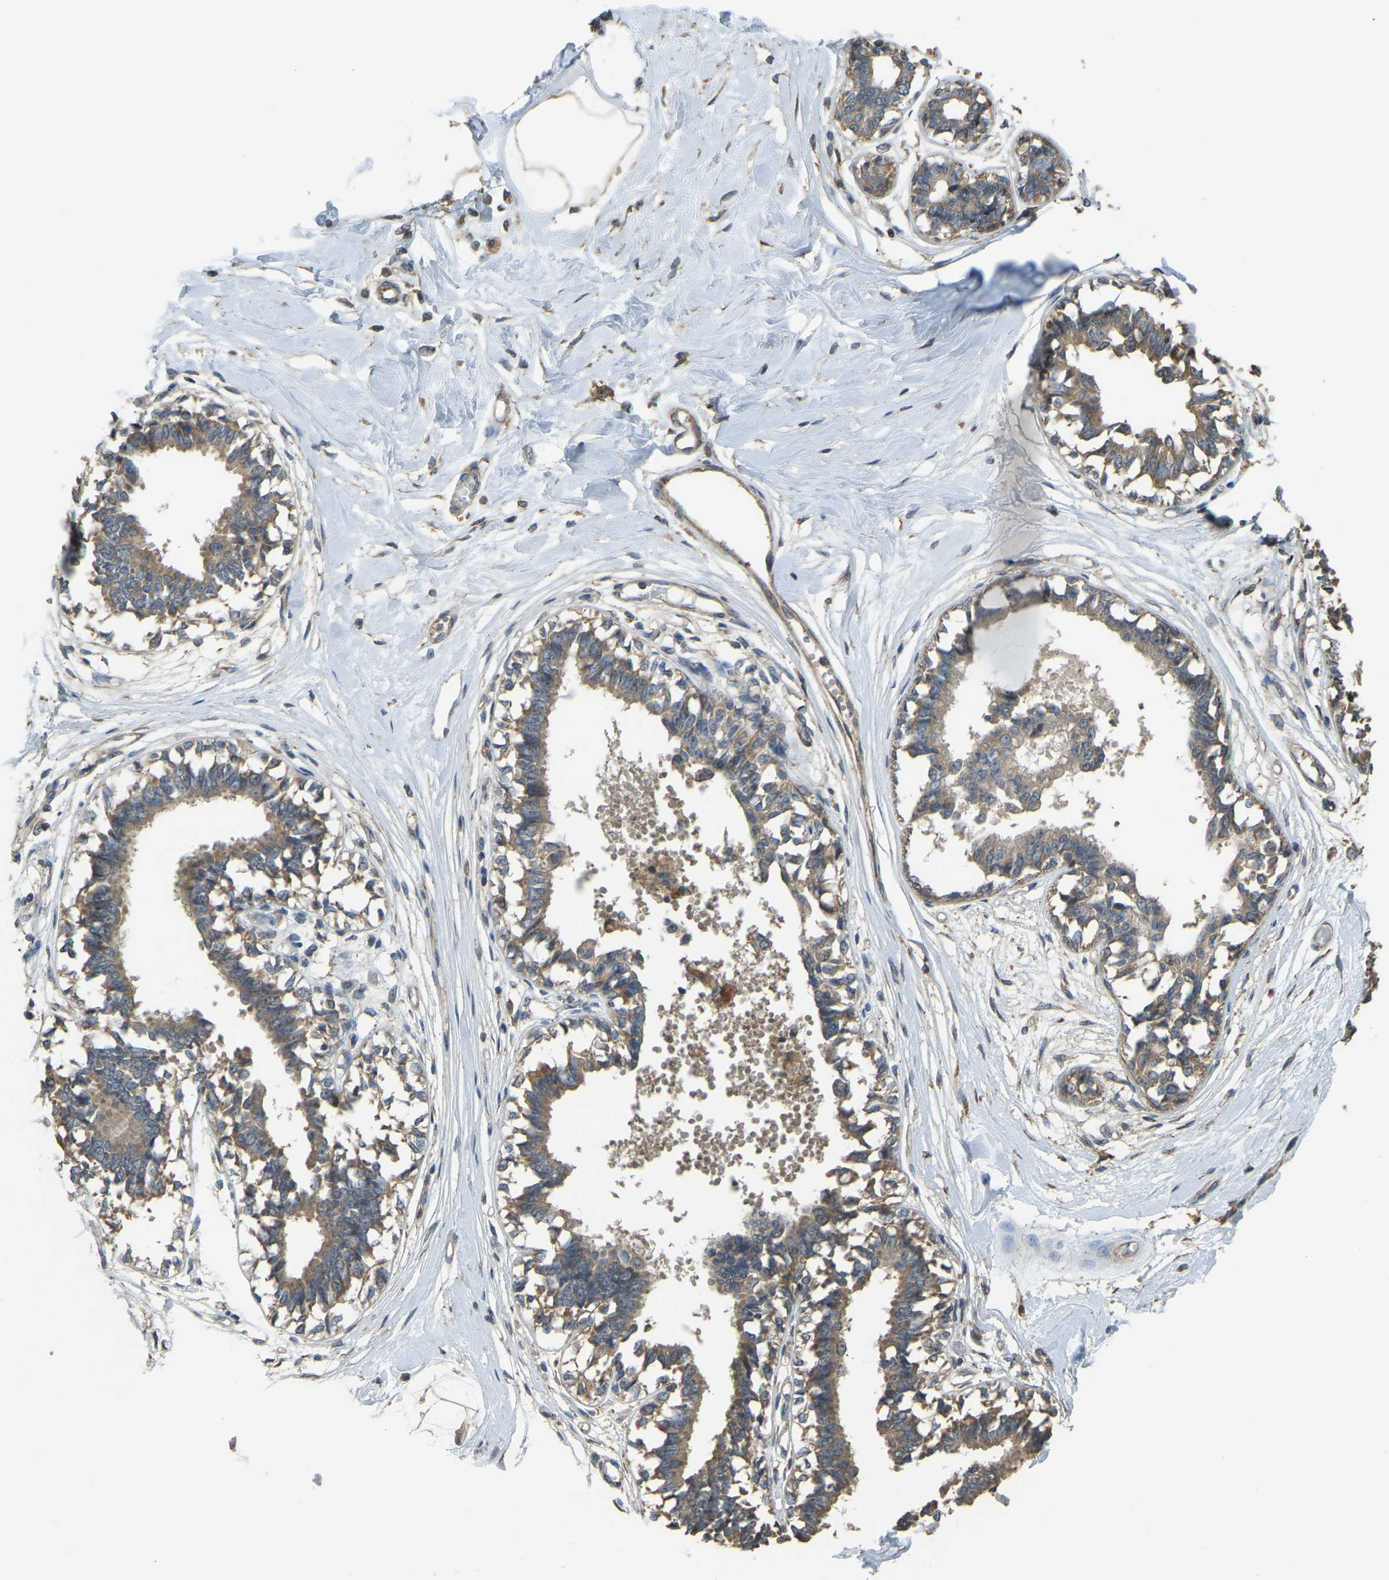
{"staining": {"intensity": "weak", "quantity": ">75%", "location": "cytoplasmic/membranous"}, "tissue": "breast", "cell_type": "Adipocytes", "image_type": "normal", "snomed": [{"axis": "morphology", "description": "Normal tissue, NOS"}, {"axis": "topography", "description": "Breast"}], "caption": "Immunohistochemistry staining of benign breast, which demonstrates low levels of weak cytoplasmic/membranous positivity in approximately >75% of adipocytes indicating weak cytoplasmic/membranous protein positivity. The staining was performed using DAB (3,3'-diaminobenzidine) (brown) for protein detection and nuclei were counterstained in hematoxylin (blue).", "gene": "GNG2", "patient": {"sex": "female", "age": 45}}